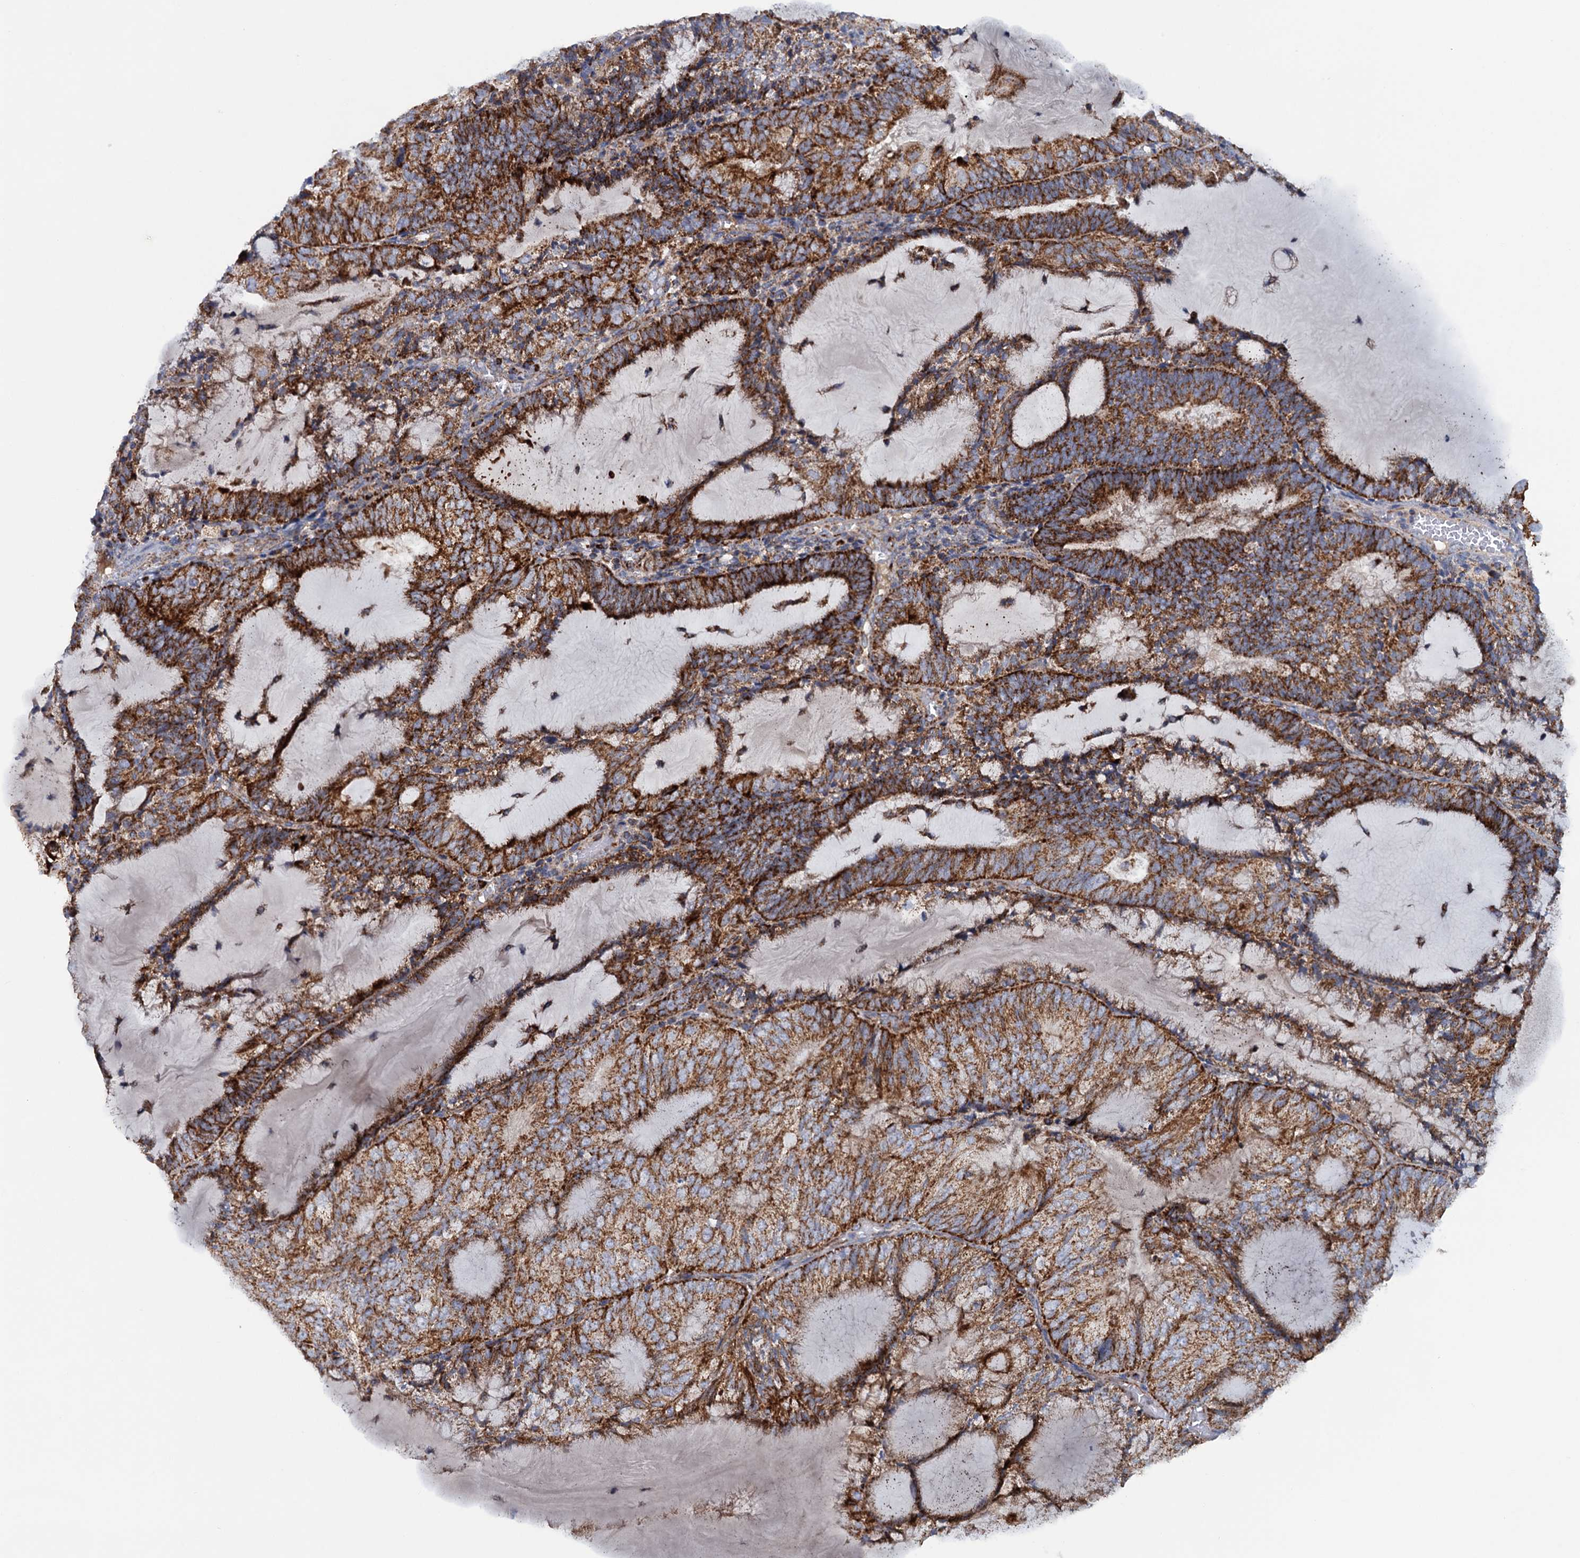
{"staining": {"intensity": "strong", "quantity": ">75%", "location": "cytoplasmic/membranous"}, "tissue": "endometrial cancer", "cell_type": "Tumor cells", "image_type": "cancer", "snomed": [{"axis": "morphology", "description": "Adenocarcinoma, NOS"}, {"axis": "topography", "description": "Endometrium"}], "caption": "A high-resolution micrograph shows immunohistochemistry staining of adenocarcinoma (endometrial), which exhibits strong cytoplasmic/membranous staining in approximately >75% of tumor cells.", "gene": "GTPBP3", "patient": {"sex": "female", "age": 81}}